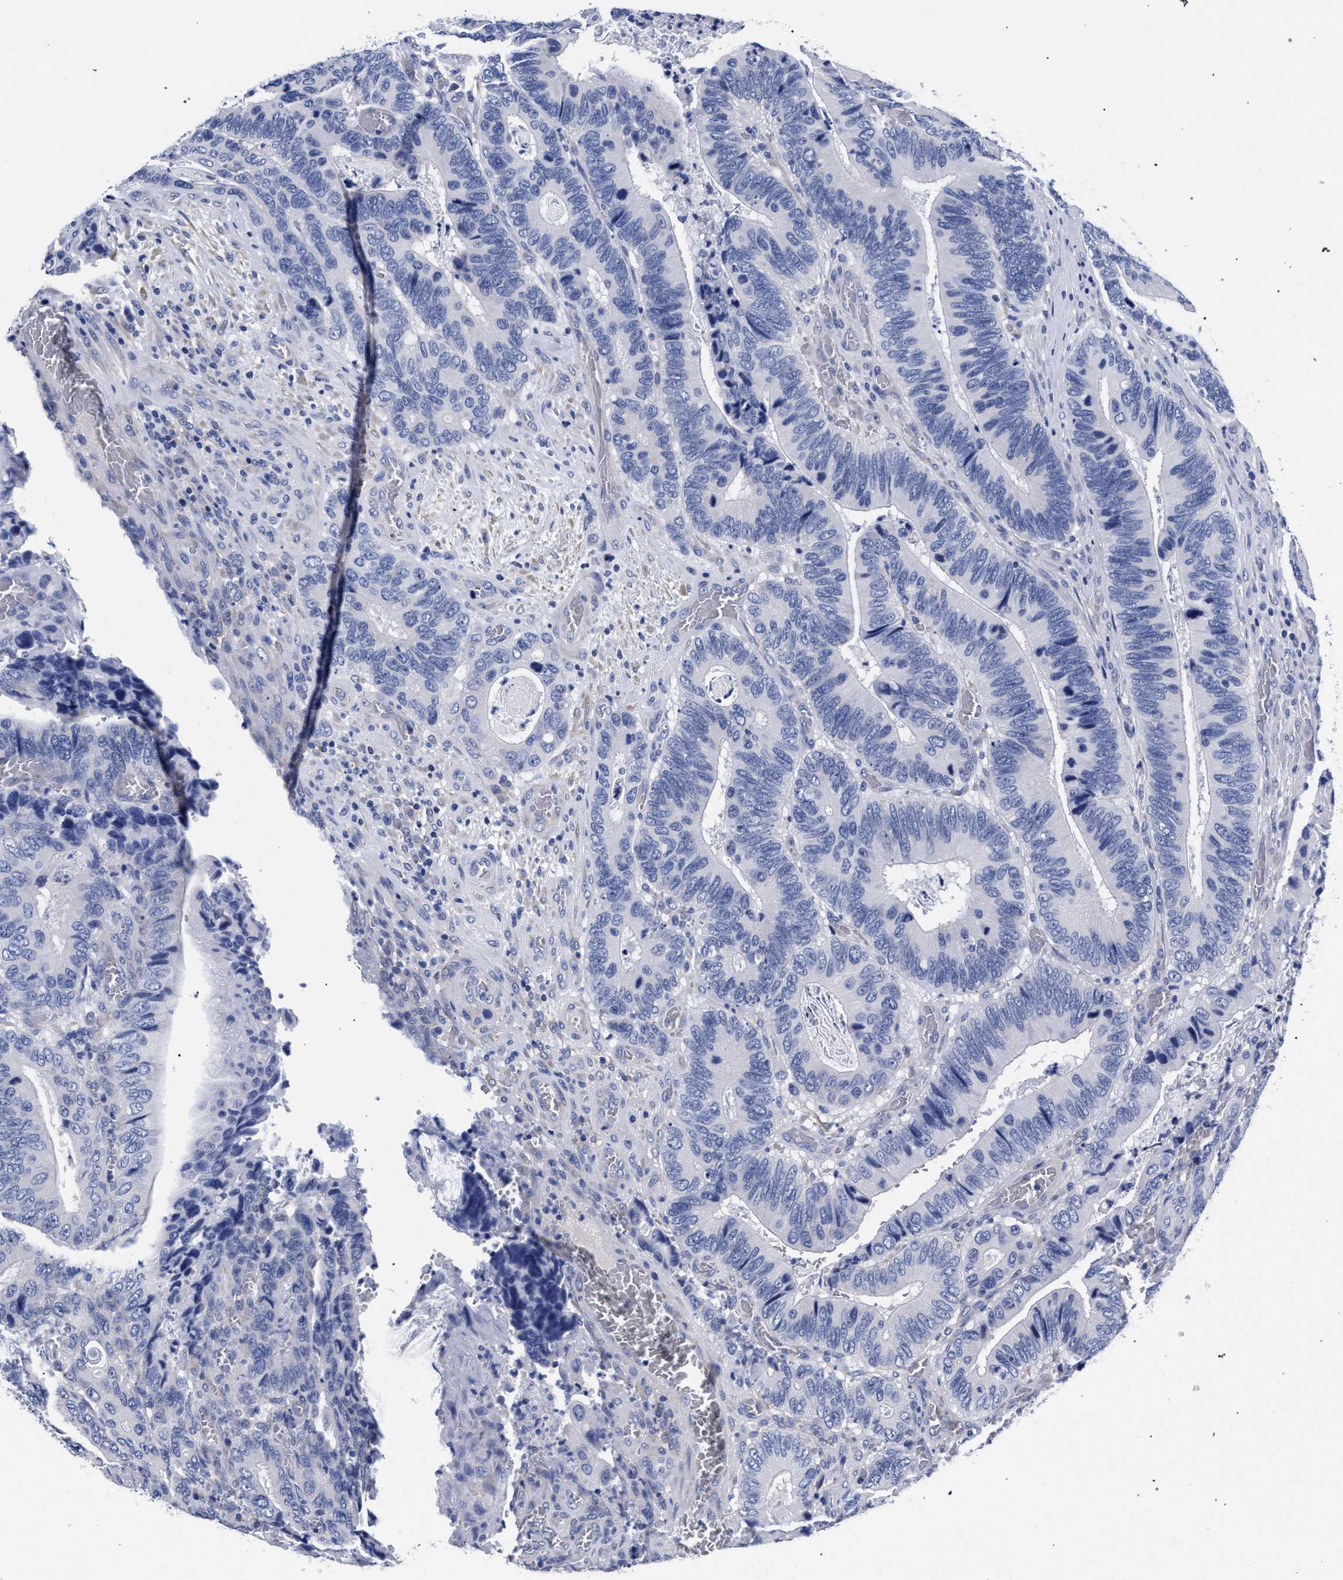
{"staining": {"intensity": "negative", "quantity": "none", "location": "none"}, "tissue": "colorectal cancer", "cell_type": "Tumor cells", "image_type": "cancer", "snomed": [{"axis": "morphology", "description": "Adenocarcinoma, NOS"}, {"axis": "topography", "description": "Colon"}], "caption": "Tumor cells show no significant expression in colorectal cancer.", "gene": "AKAP4", "patient": {"sex": "male", "age": 72}}